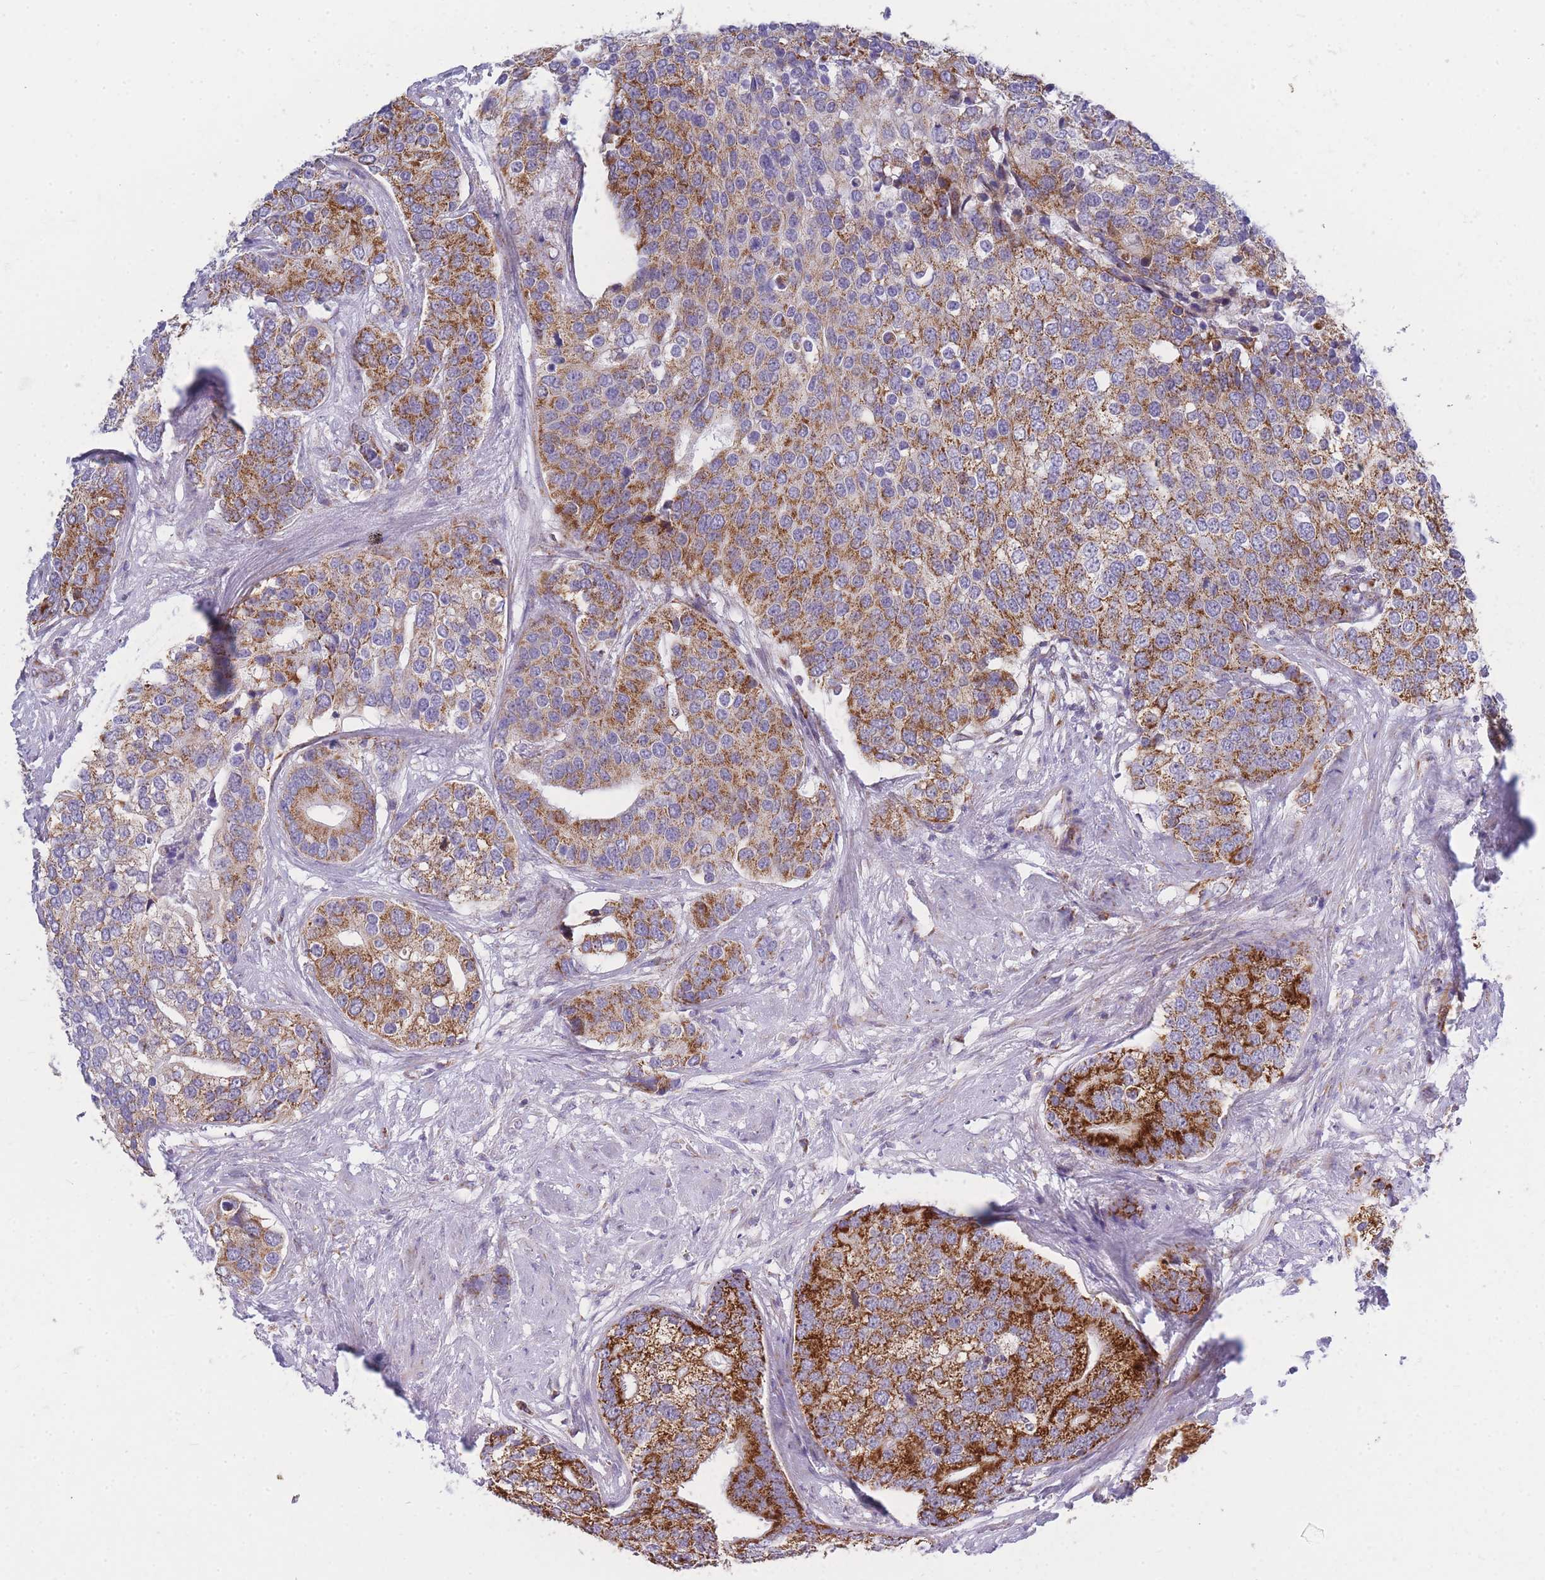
{"staining": {"intensity": "strong", "quantity": "25%-75%", "location": "cytoplasmic/membranous"}, "tissue": "prostate cancer", "cell_type": "Tumor cells", "image_type": "cancer", "snomed": [{"axis": "morphology", "description": "Adenocarcinoma, High grade"}, {"axis": "topography", "description": "Prostate"}], "caption": "Immunohistochemistry (IHC) image of neoplastic tissue: human prostate high-grade adenocarcinoma stained using IHC exhibits high levels of strong protein expression localized specifically in the cytoplasmic/membranous of tumor cells, appearing as a cytoplasmic/membranous brown color.", "gene": "MRPS11", "patient": {"sex": "male", "age": 62}}